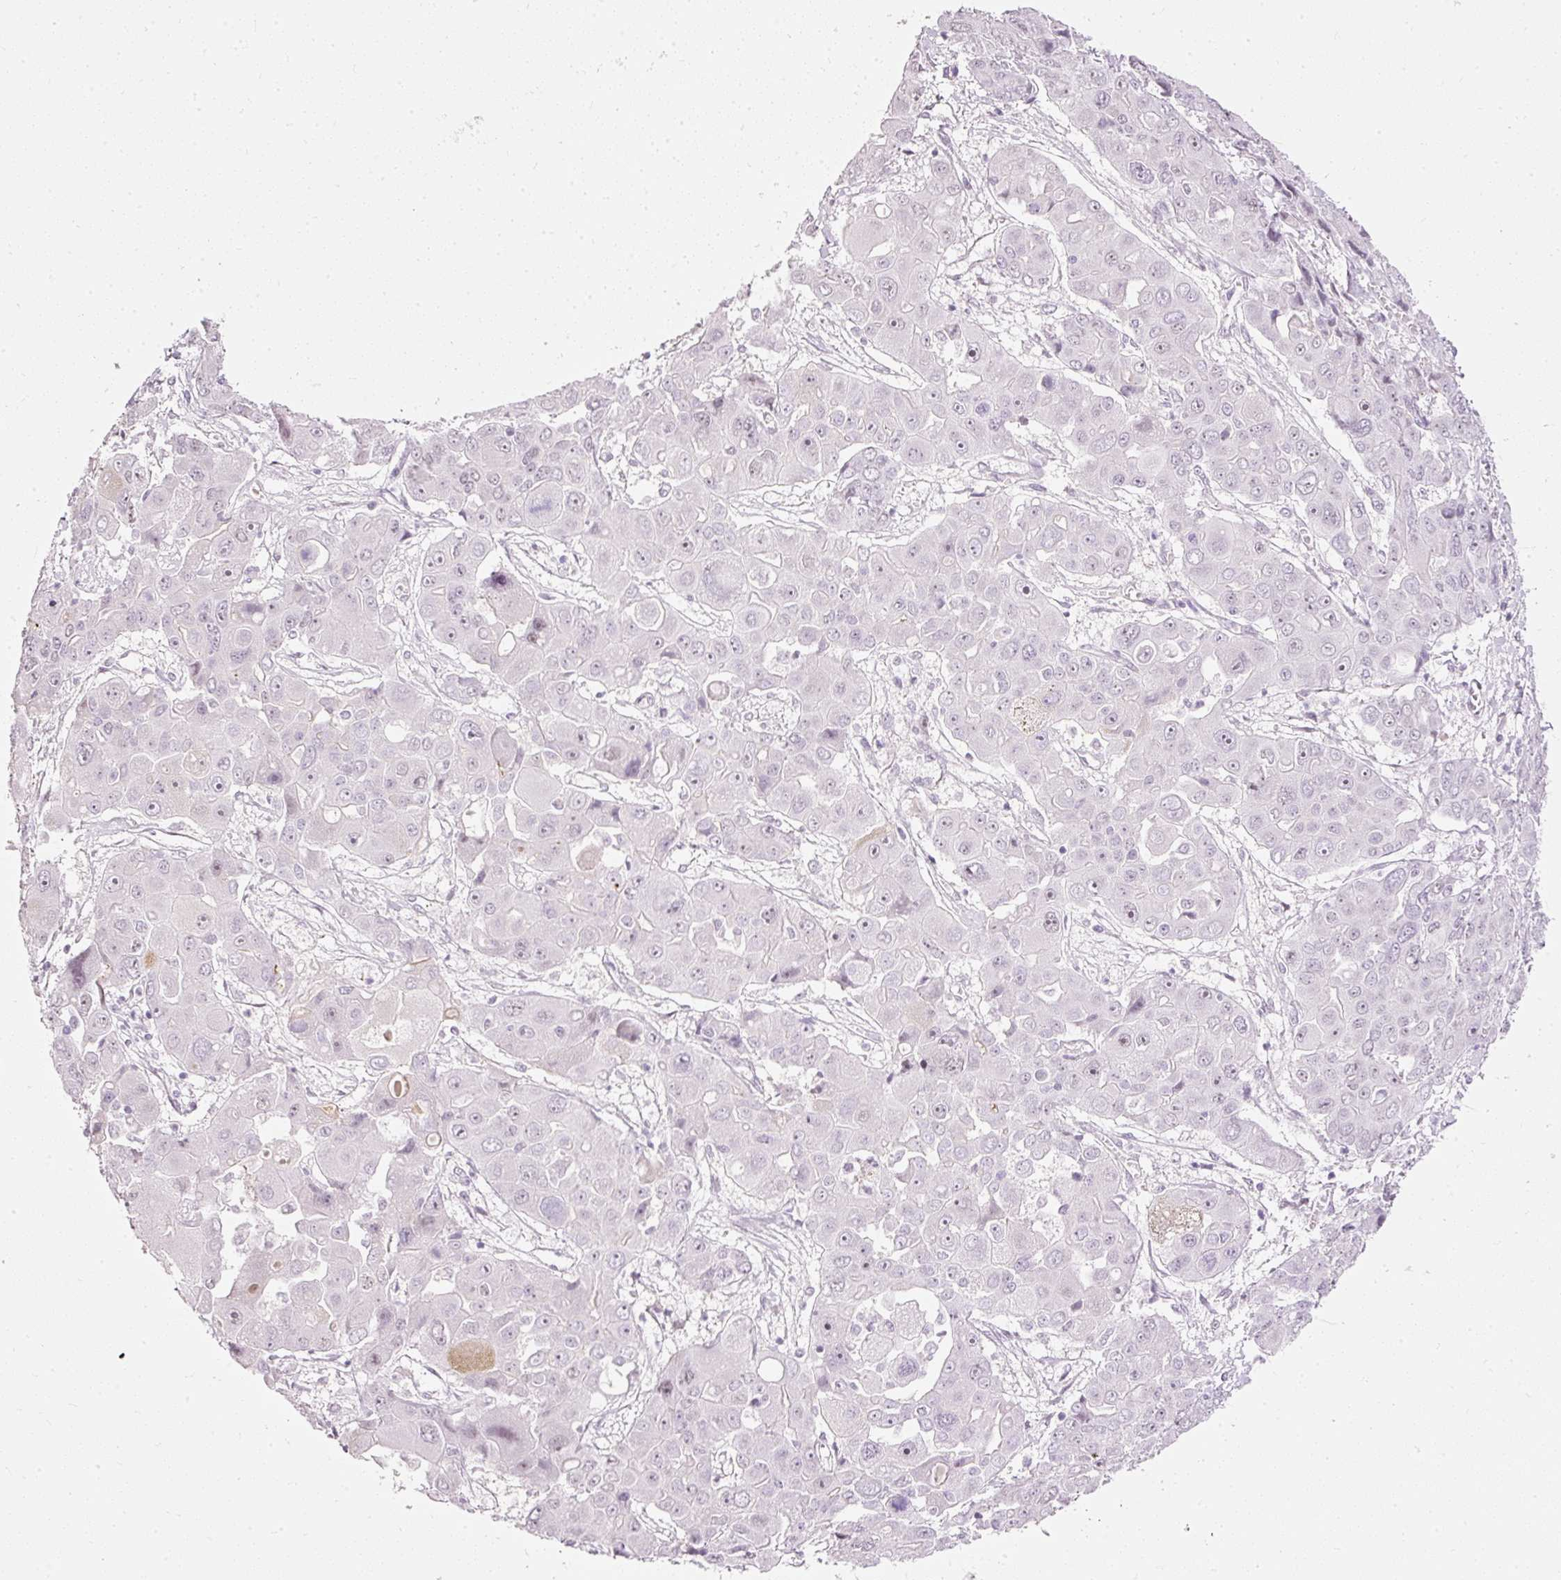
{"staining": {"intensity": "negative", "quantity": "none", "location": "none"}, "tissue": "liver cancer", "cell_type": "Tumor cells", "image_type": "cancer", "snomed": [{"axis": "morphology", "description": "Cholangiocarcinoma"}, {"axis": "topography", "description": "Liver"}], "caption": "Image shows no protein staining in tumor cells of liver cancer (cholangiocarcinoma) tissue. The staining is performed using DAB (3,3'-diaminobenzidine) brown chromogen with nuclei counter-stained in using hematoxylin.", "gene": "PDE6B", "patient": {"sex": "male", "age": 67}}